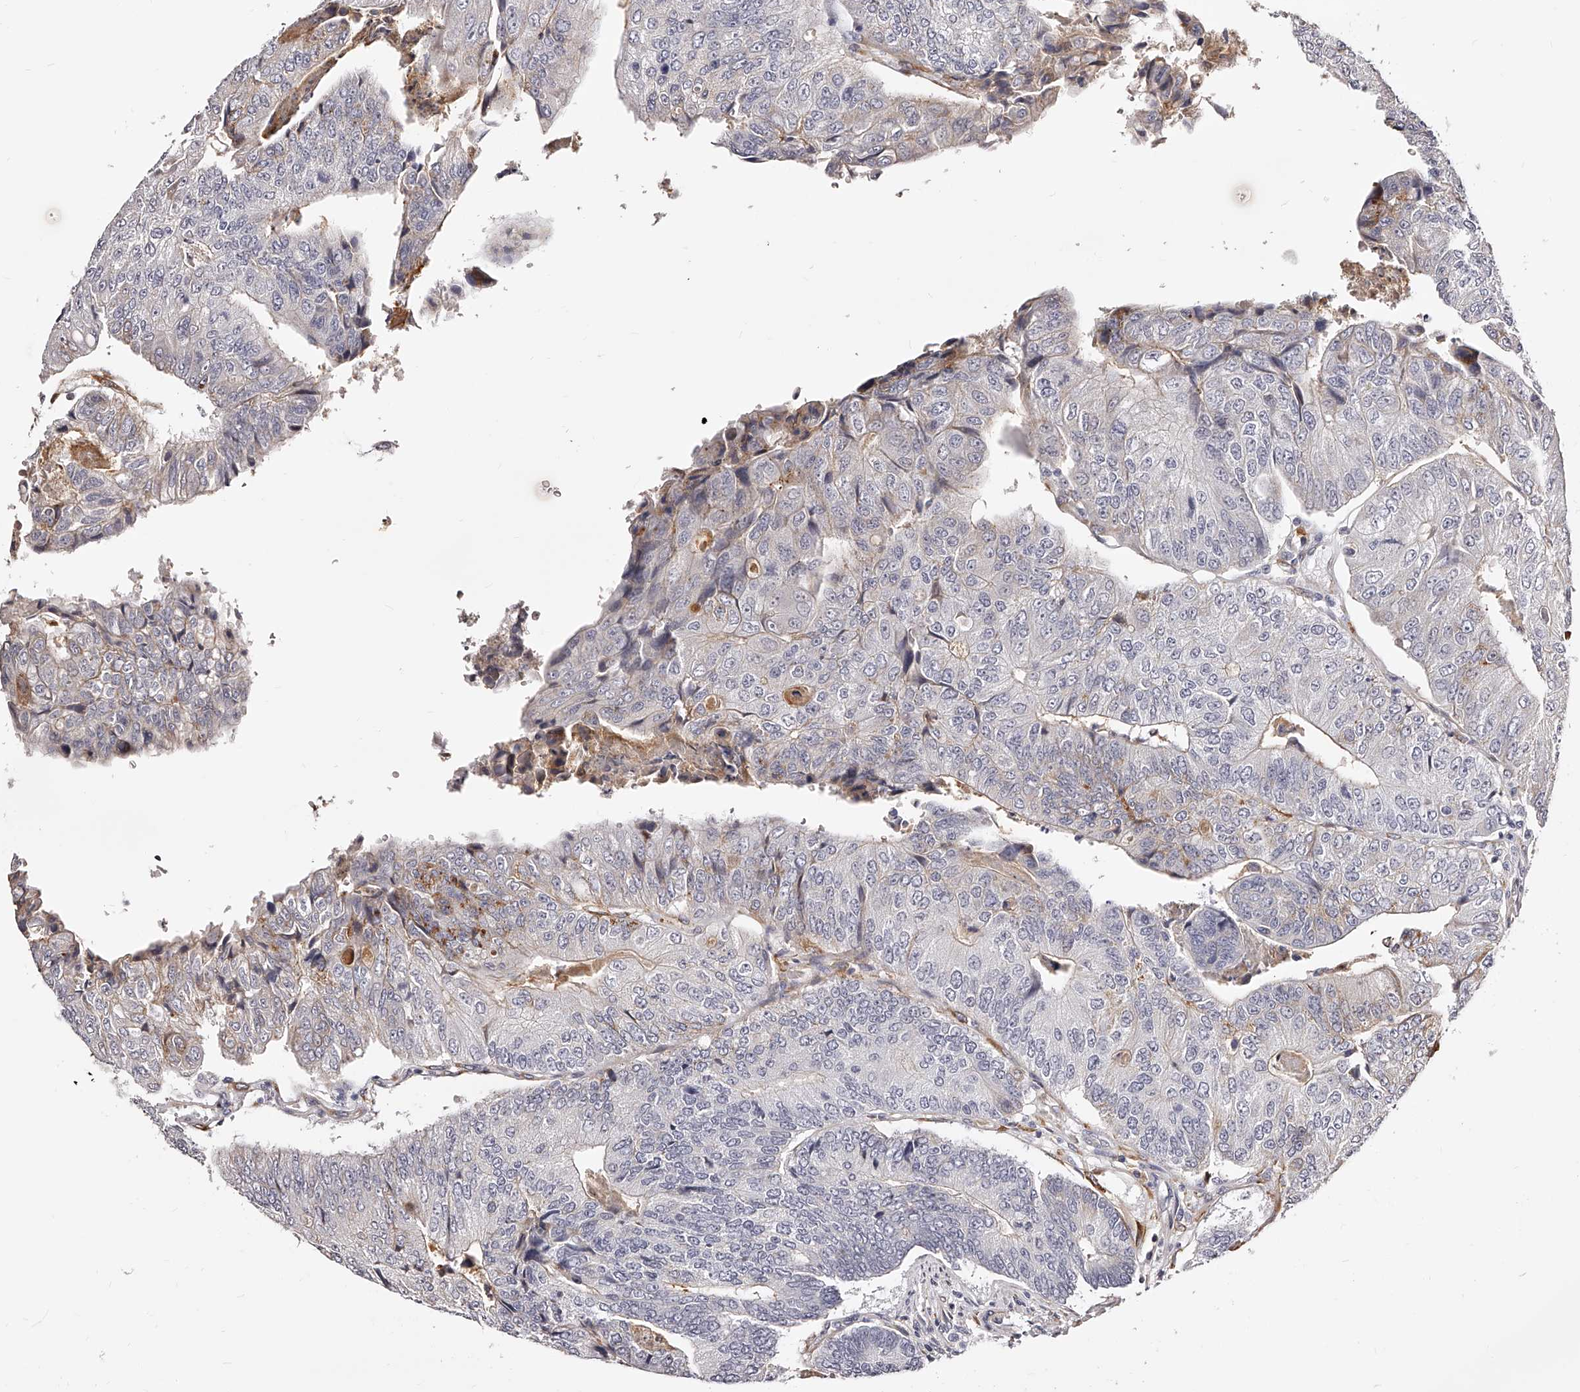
{"staining": {"intensity": "negative", "quantity": "none", "location": "none"}, "tissue": "colorectal cancer", "cell_type": "Tumor cells", "image_type": "cancer", "snomed": [{"axis": "morphology", "description": "Adenocarcinoma, NOS"}, {"axis": "topography", "description": "Colon"}], "caption": "Tumor cells are negative for brown protein staining in adenocarcinoma (colorectal).", "gene": "CD82", "patient": {"sex": "female", "age": 67}}